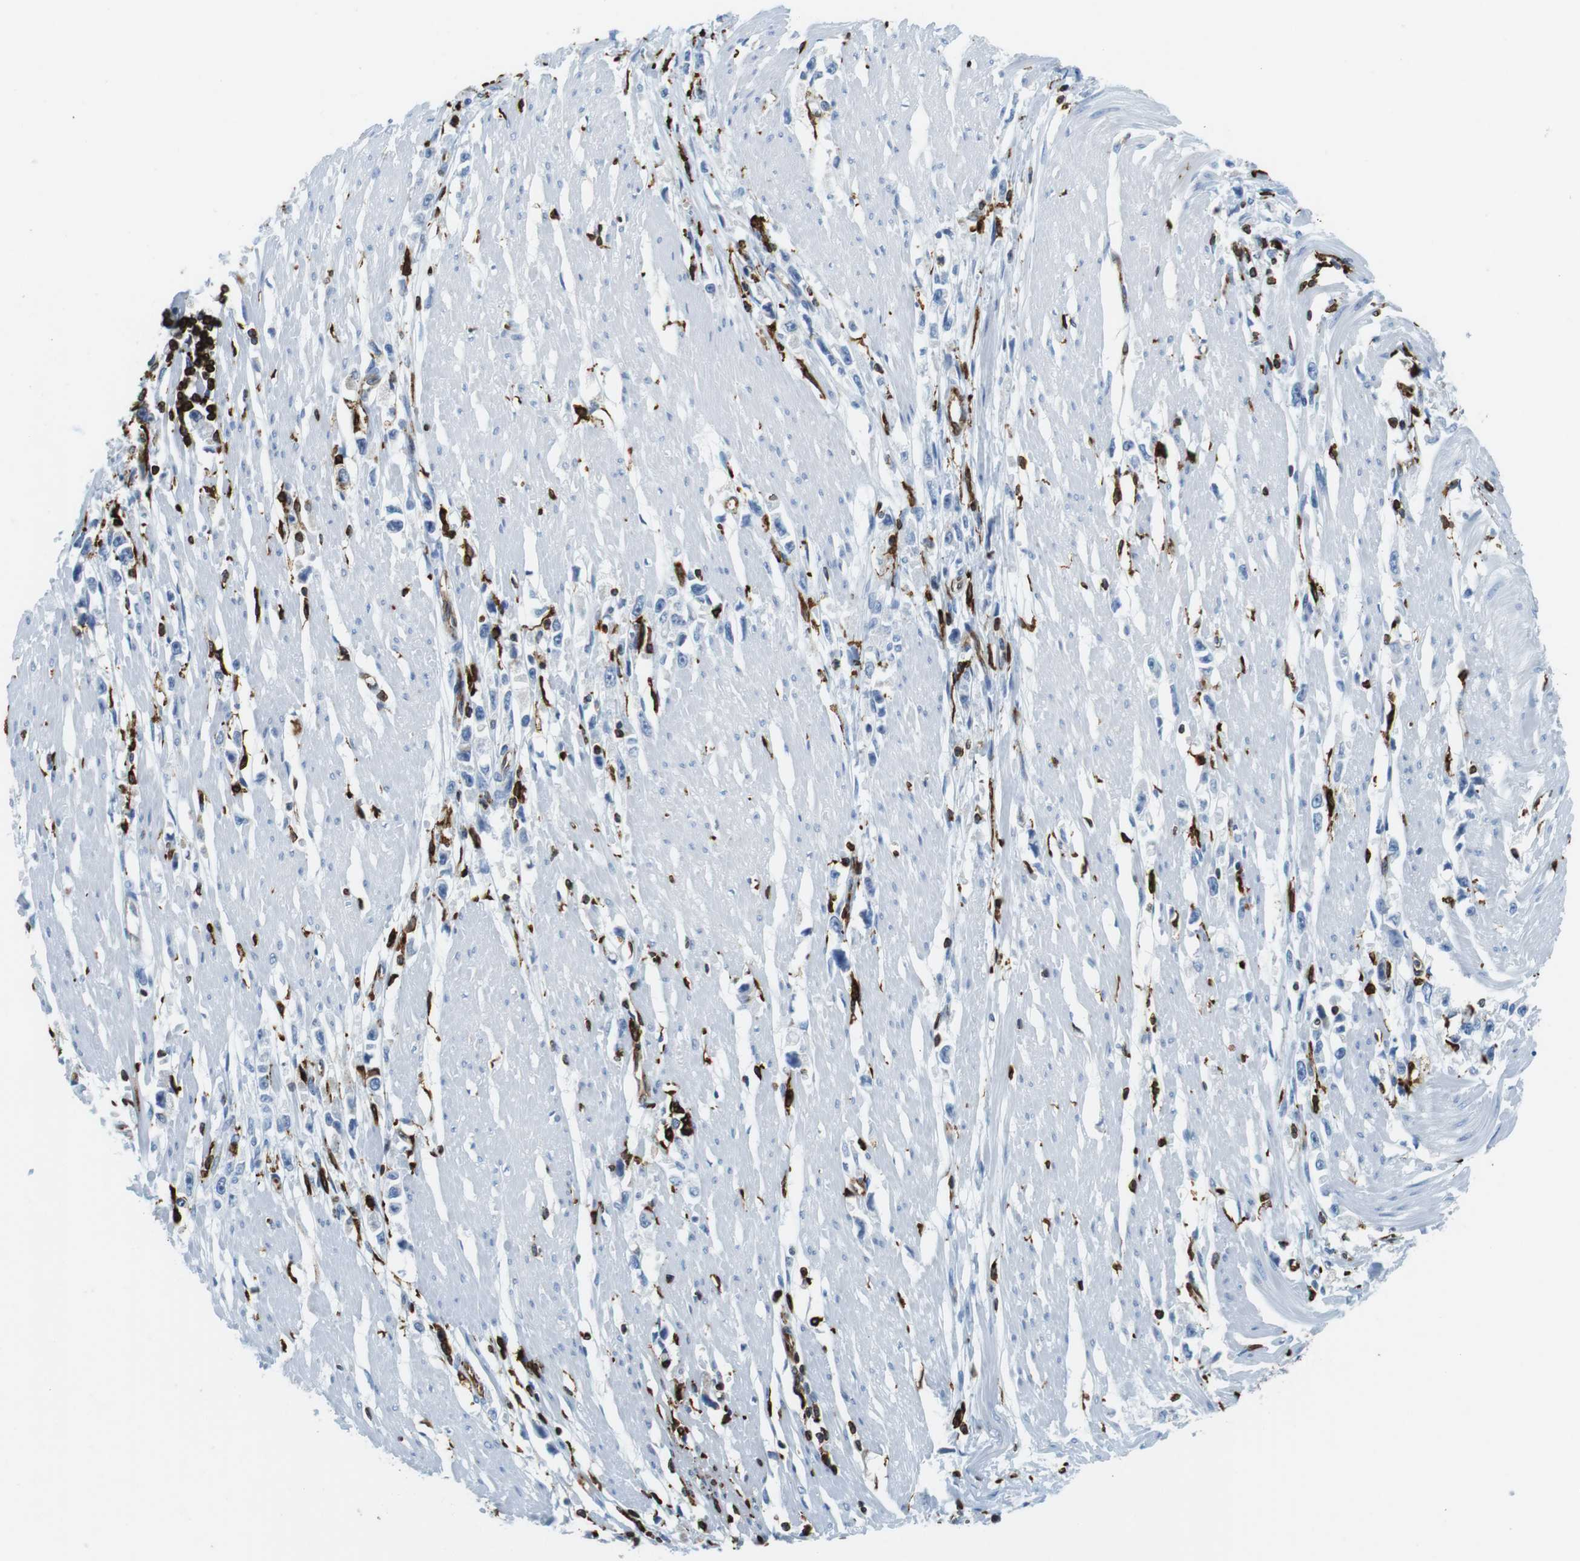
{"staining": {"intensity": "negative", "quantity": "none", "location": "none"}, "tissue": "stomach cancer", "cell_type": "Tumor cells", "image_type": "cancer", "snomed": [{"axis": "morphology", "description": "Adenocarcinoma, NOS"}, {"axis": "topography", "description": "Stomach"}], "caption": "Human stomach cancer stained for a protein using immunohistochemistry (IHC) displays no staining in tumor cells.", "gene": "CIITA", "patient": {"sex": "female", "age": 59}}